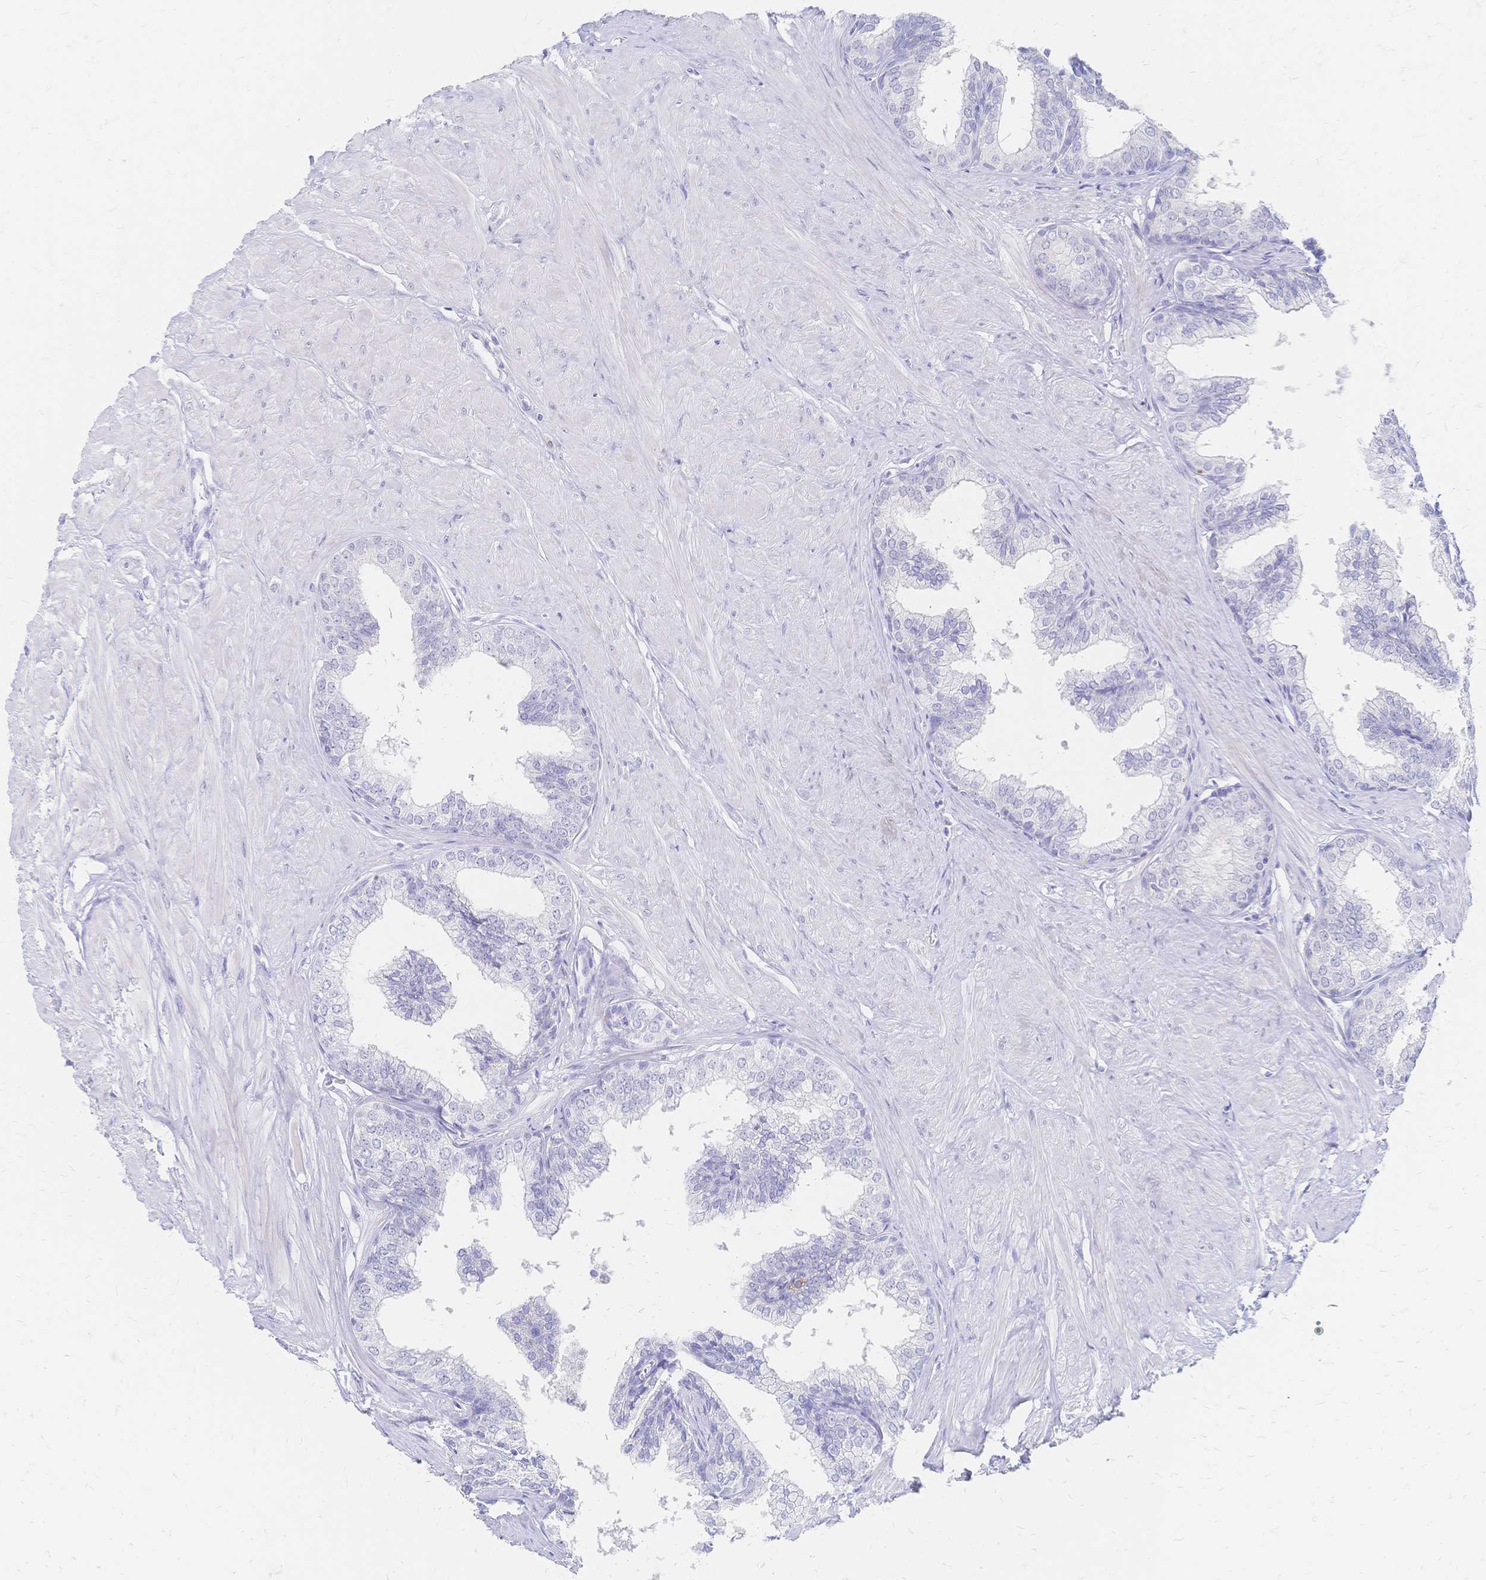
{"staining": {"intensity": "negative", "quantity": "none", "location": "none"}, "tissue": "prostate", "cell_type": "Glandular cells", "image_type": "normal", "snomed": [{"axis": "morphology", "description": "Normal tissue, NOS"}, {"axis": "topography", "description": "Prostate"}, {"axis": "topography", "description": "Peripheral nerve tissue"}], "caption": "A high-resolution image shows IHC staining of normal prostate, which reveals no significant expression in glandular cells. (Stains: DAB IHC with hematoxylin counter stain, Microscopy: brightfield microscopy at high magnification).", "gene": "PSORS1C2", "patient": {"sex": "male", "age": 55}}